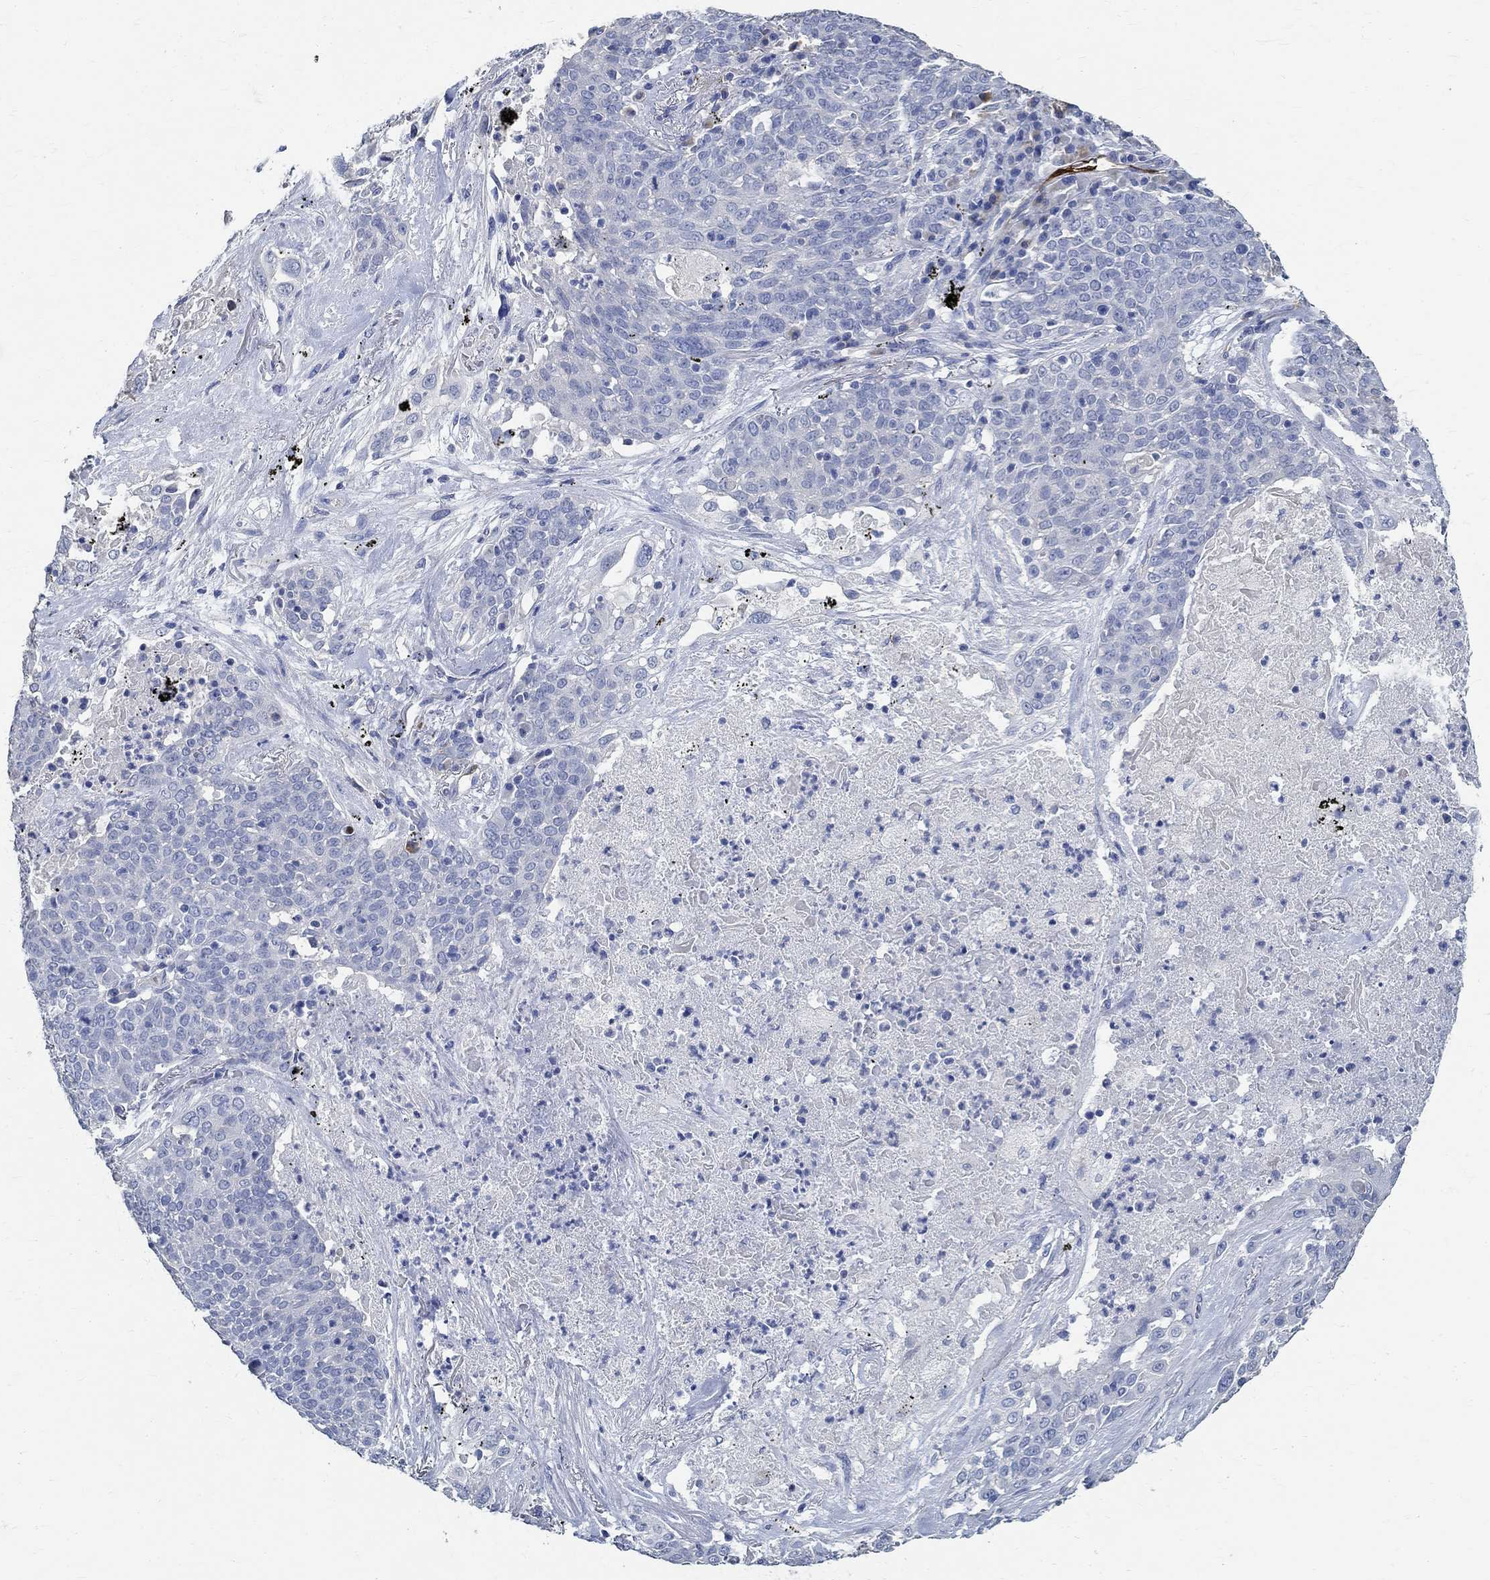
{"staining": {"intensity": "negative", "quantity": "none", "location": "none"}, "tissue": "lung cancer", "cell_type": "Tumor cells", "image_type": "cancer", "snomed": [{"axis": "morphology", "description": "Squamous cell carcinoma, NOS"}, {"axis": "topography", "description": "Lung"}], "caption": "Immunohistochemistry image of neoplastic tissue: human lung cancer stained with DAB (3,3'-diaminobenzidine) exhibits no significant protein staining in tumor cells.", "gene": "PRX", "patient": {"sex": "male", "age": 82}}